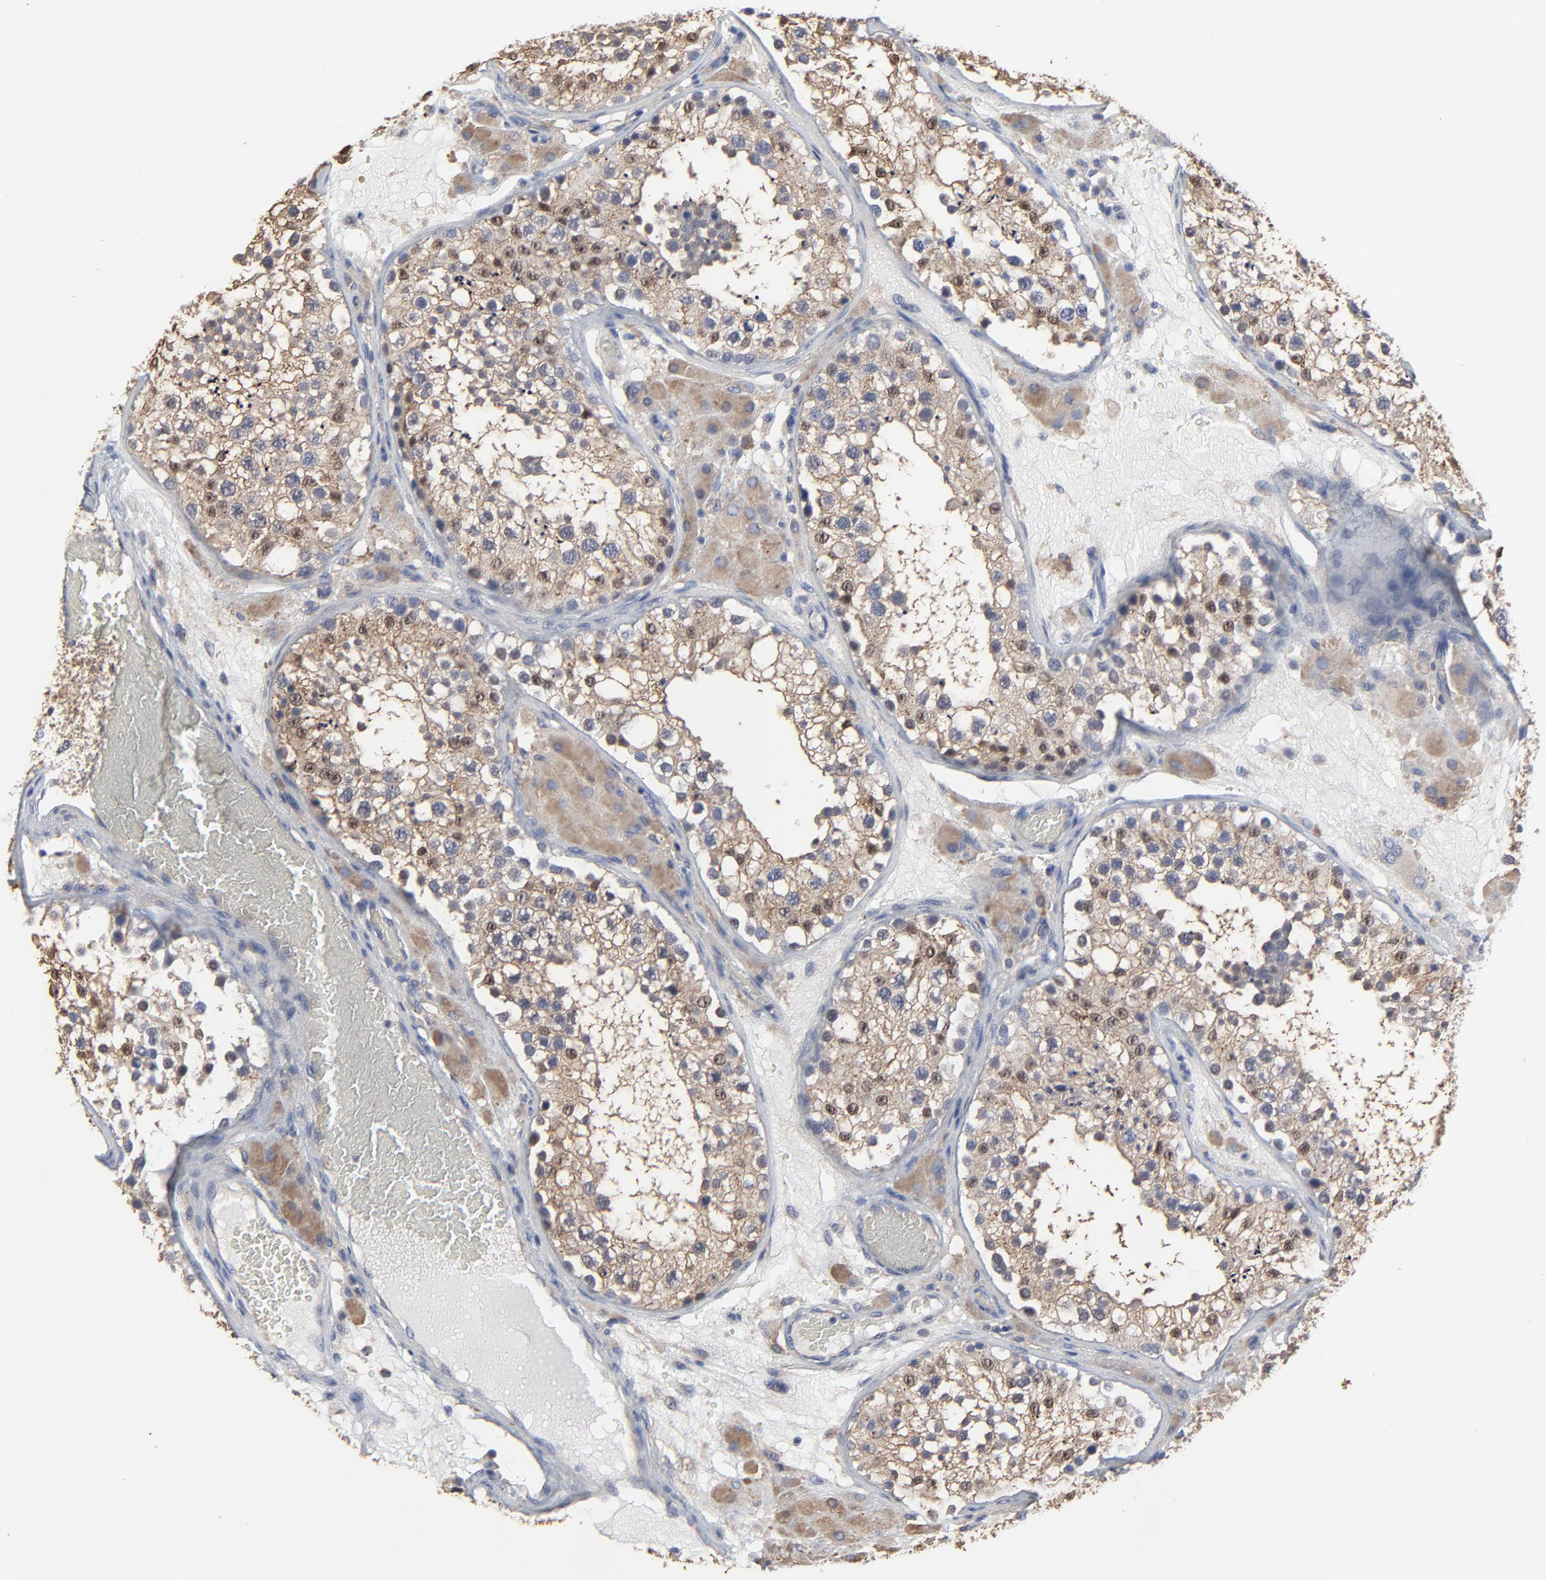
{"staining": {"intensity": "moderate", "quantity": "25%-75%", "location": "cytoplasmic/membranous,nuclear"}, "tissue": "testis", "cell_type": "Cells in seminiferous ducts", "image_type": "normal", "snomed": [{"axis": "morphology", "description": "Normal tissue, NOS"}, {"axis": "topography", "description": "Testis"}], "caption": "Immunohistochemical staining of unremarkable testis exhibits medium levels of moderate cytoplasmic/membranous,nuclear expression in approximately 25%-75% of cells in seminiferous ducts.", "gene": "NXF3", "patient": {"sex": "male", "age": 26}}